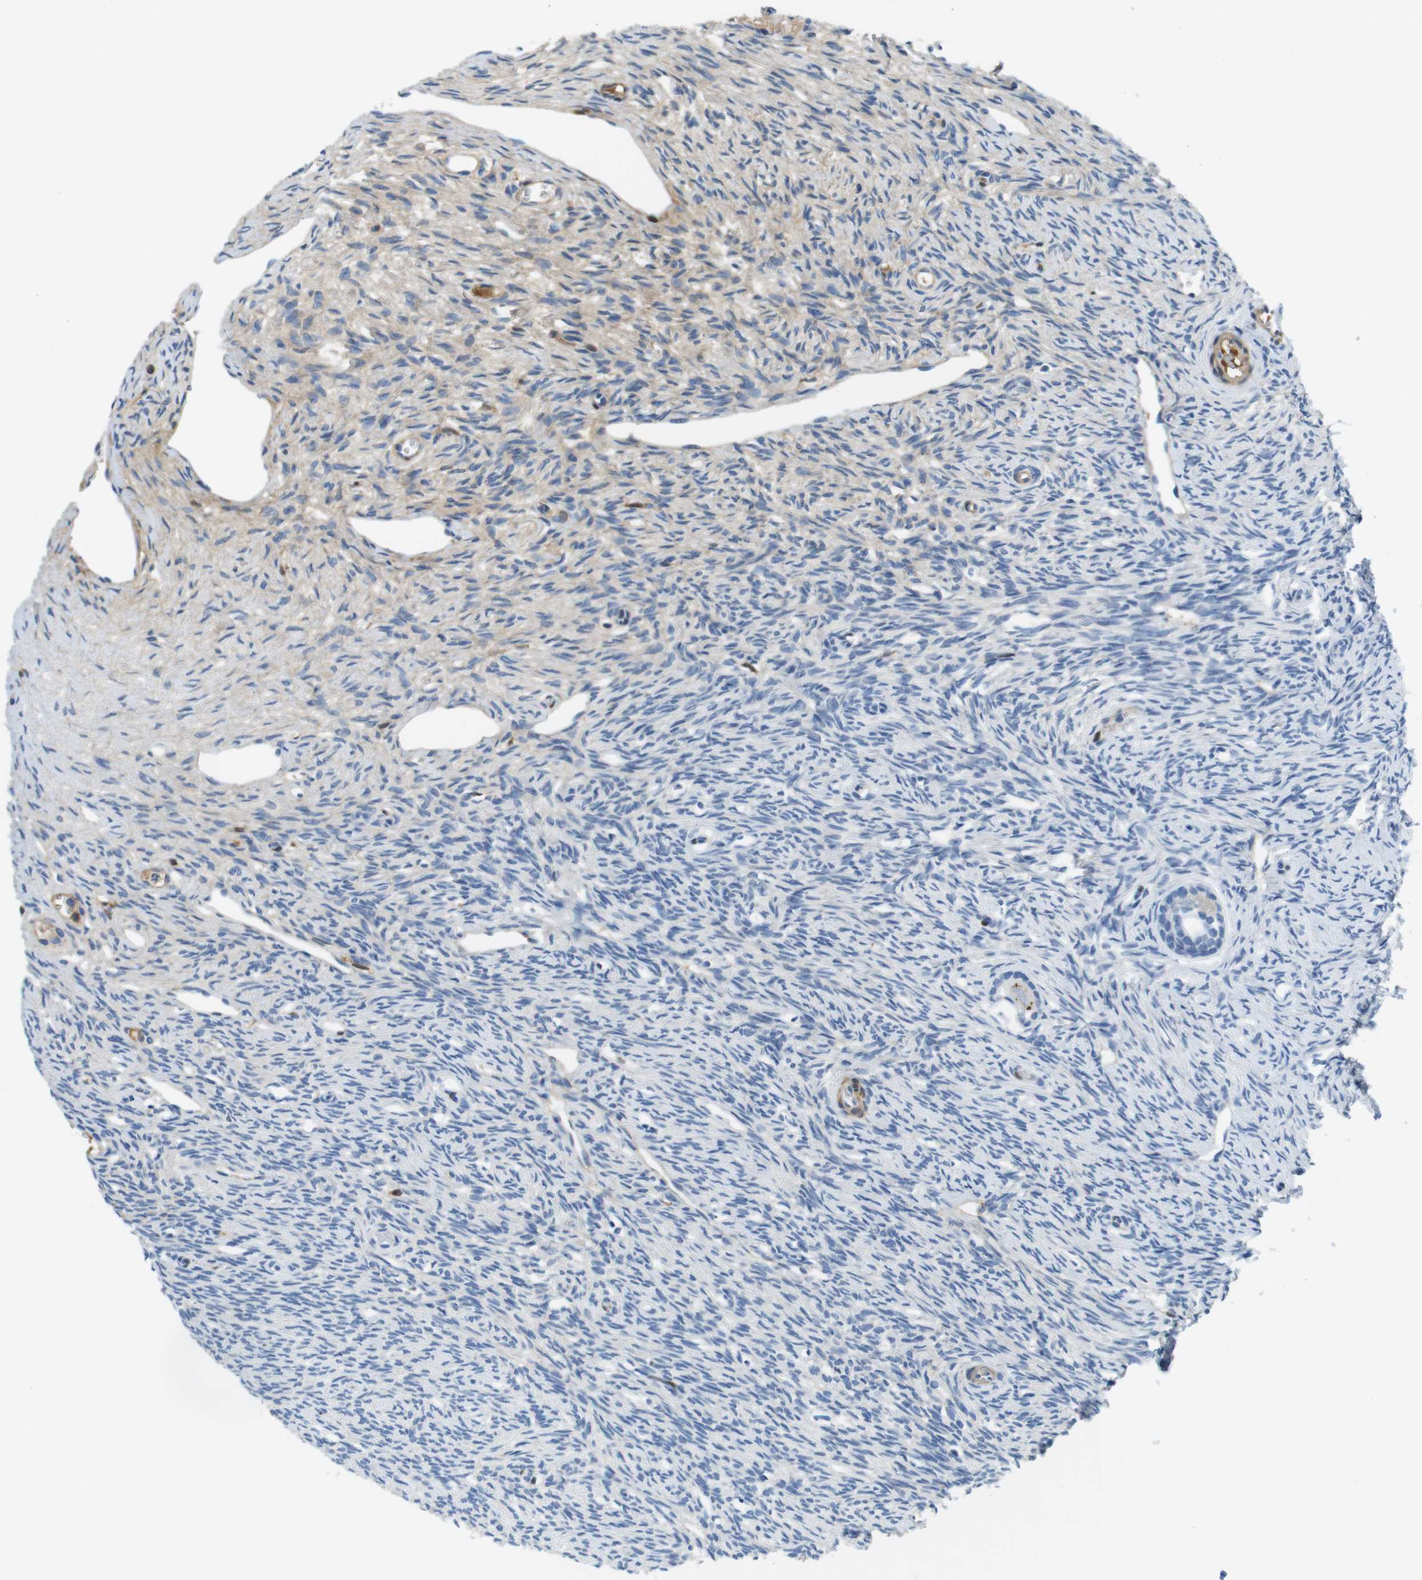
{"staining": {"intensity": "weak", "quantity": "<25%", "location": "cytoplasmic/membranous"}, "tissue": "ovary", "cell_type": "Follicle cells", "image_type": "normal", "snomed": [{"axis": "morphology", "description": "Normal tissue, NOS"}, {"axis": "topography", "description": "Ovary"}], "caption": "IHC histopathology image of unremarkable ovary stained for a protein (brown), which exhibits no staining in follicle cells.", "gene": "IGHD", "patient": {"sex": "female", "age": 33}}